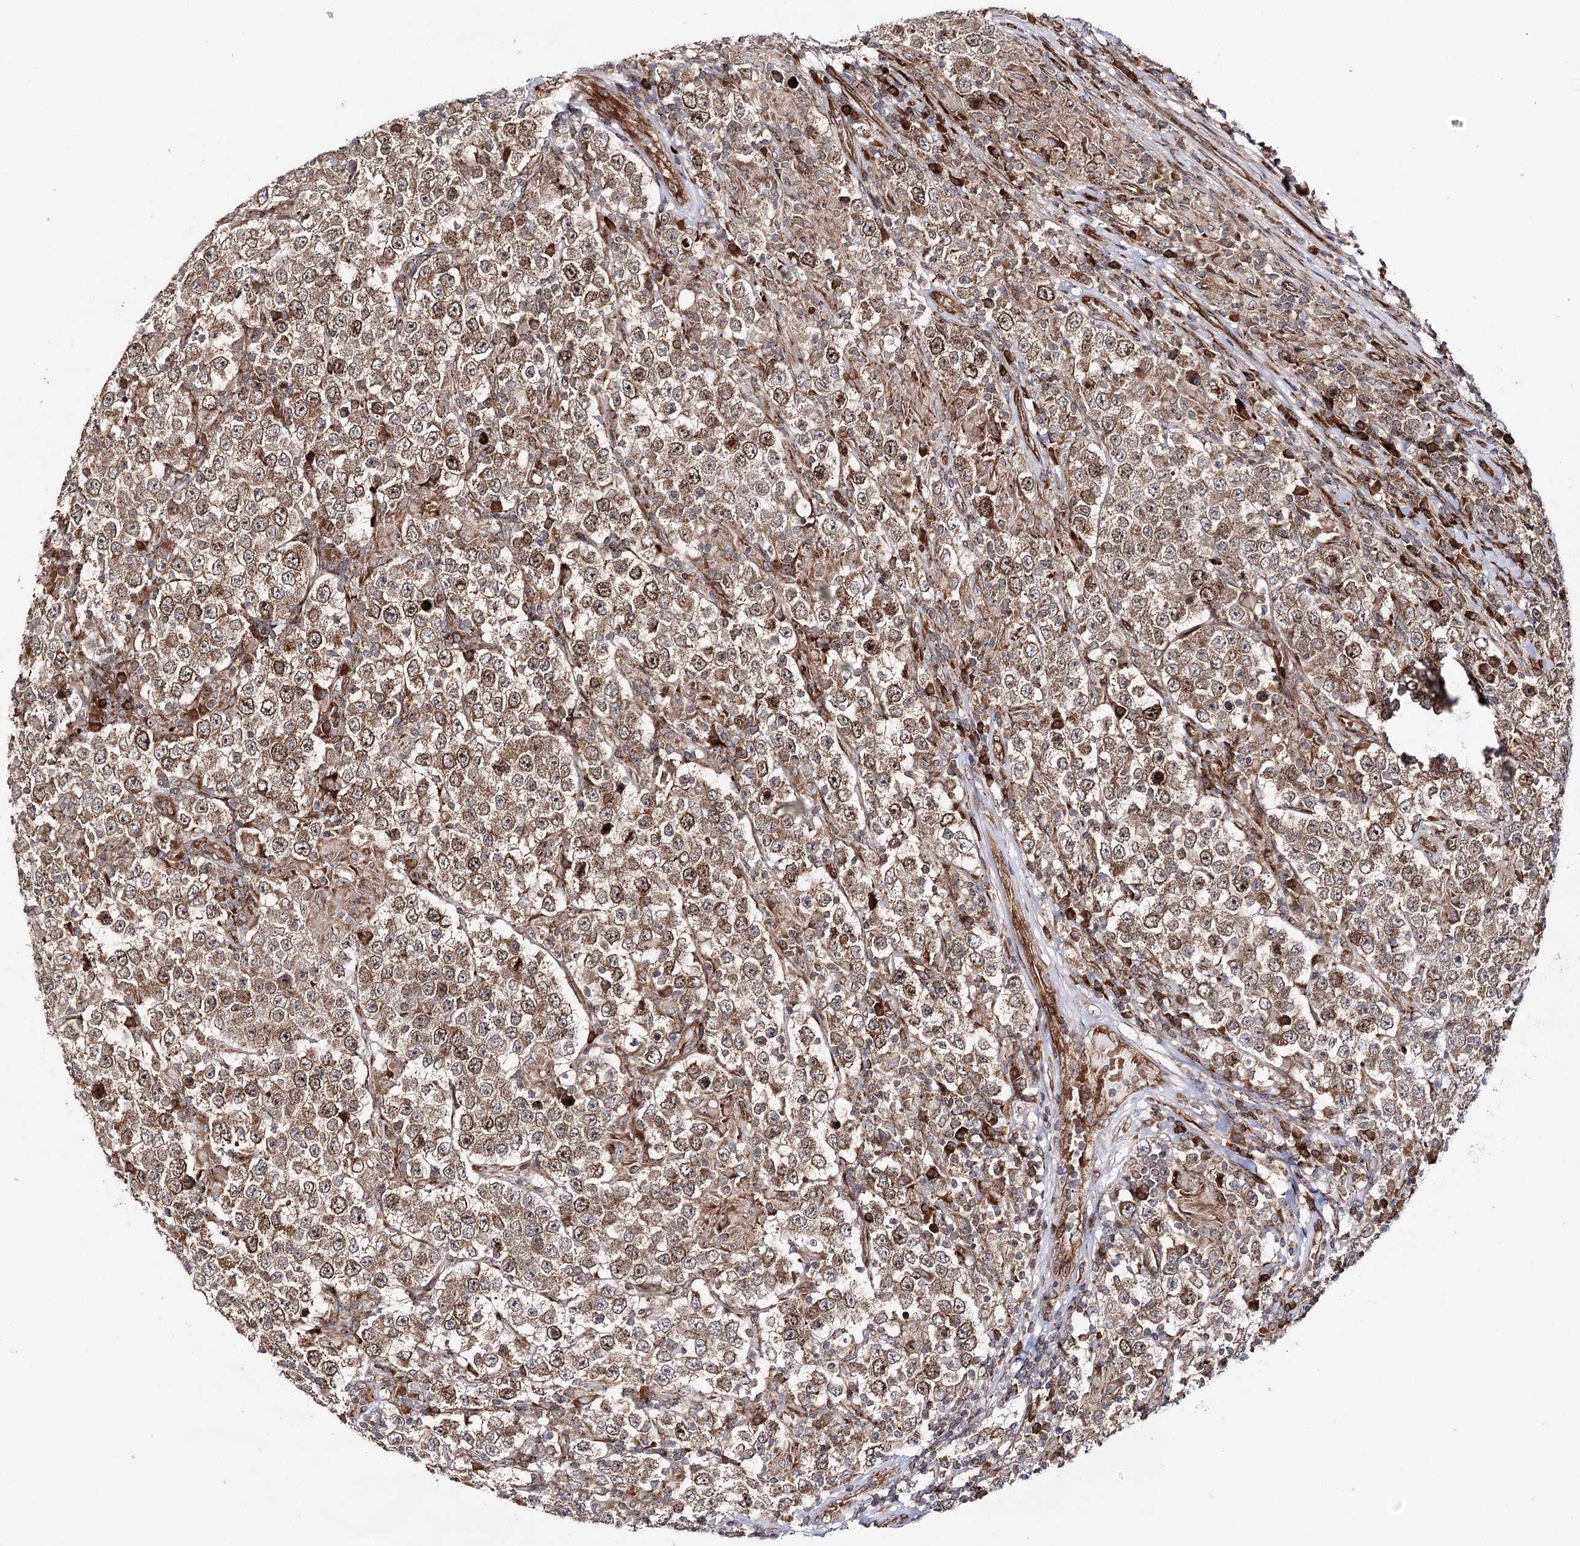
{"staining": {"intensity": "moderate", "quantity": ">75%", "location": "cytoplasmic/membranous,nuclear"}, "tissue": "testis cancer", "cell_type": "Tumor cells", "image_type": "cancer", "snomed": [{"axis": "morphology", "description": "Normal tissue, NOS"}, {"axis": "morphology", "description": "Urothelial carcinoma, High grade"}, {"axis": "morphology", "description": "Seminoma, NOS"}, {"axis": "morphology", "description": "Carcinoma, Embryonal, NOS"}, {"axis": "topography", "description": "Urinary bladder"}, {"axis": "topography", "description": "Testis"}], "caption": "Moderate cytoplasmic/membranous and nuclear protein staining is identified in about >75% of tumor cells in testis cancer.", "gene": "MKNK1", "patient": {"sex": "male", "age": 41}}